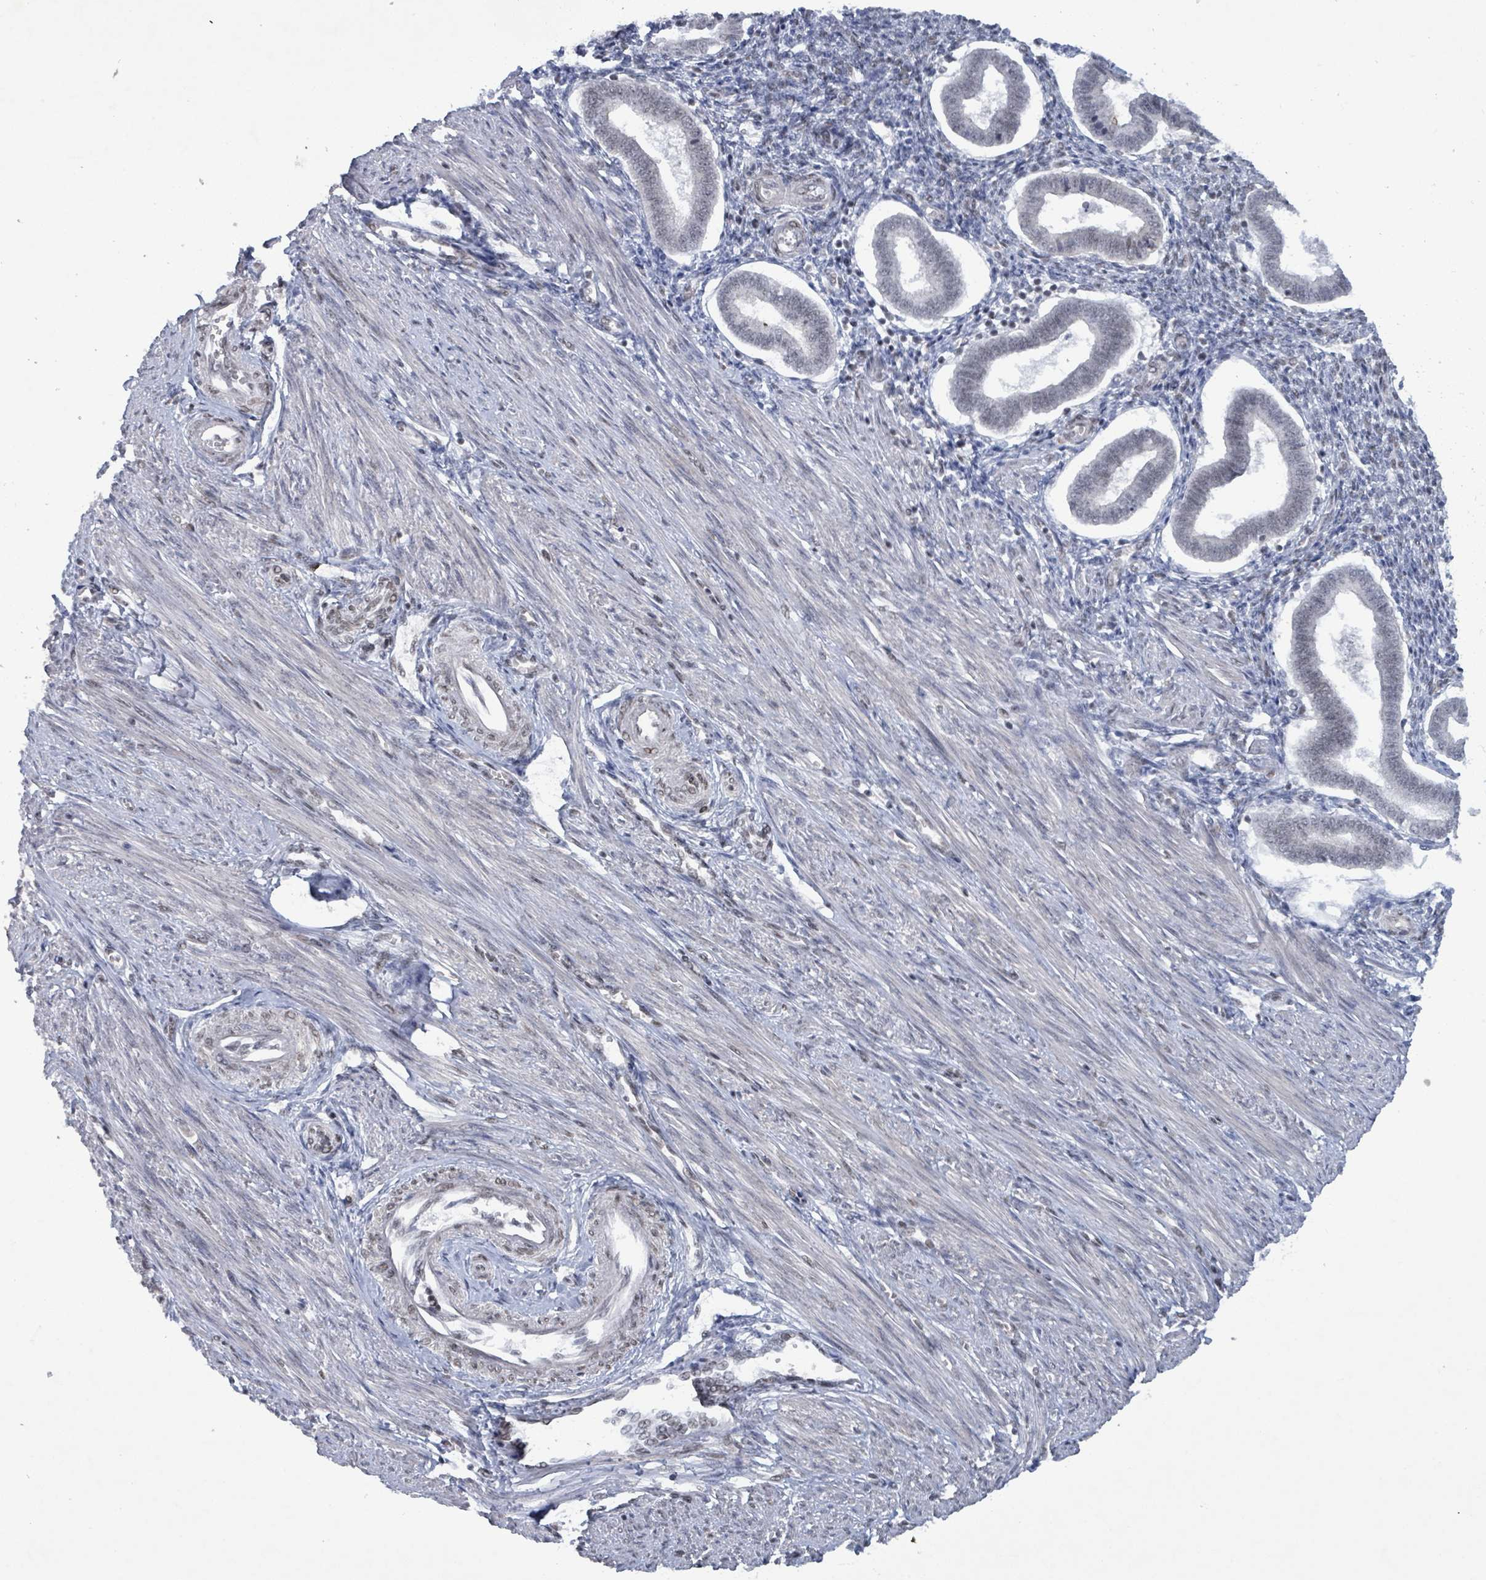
{"staining": {"intensity": "weak", "quantity": "25%-75%", "location": "nuclear"}, "tissue": "endometrium", "cell_type": "Cells in endometrial stroma", "image_type": "normal", "snomed": [{"axis": "morphology", "description": "Normal tissue, NOS"}, {"axis": "topography", "description": "Endometrium"}], "caption": "Immunohistochemical staining of benign endometrium reveals 25%-75% levels of weak nuclear protein expression in about 25%-75% of cells in endometrial stroma.", "gene": "BANP", "patient": {"sex": "female", "age": 24}}